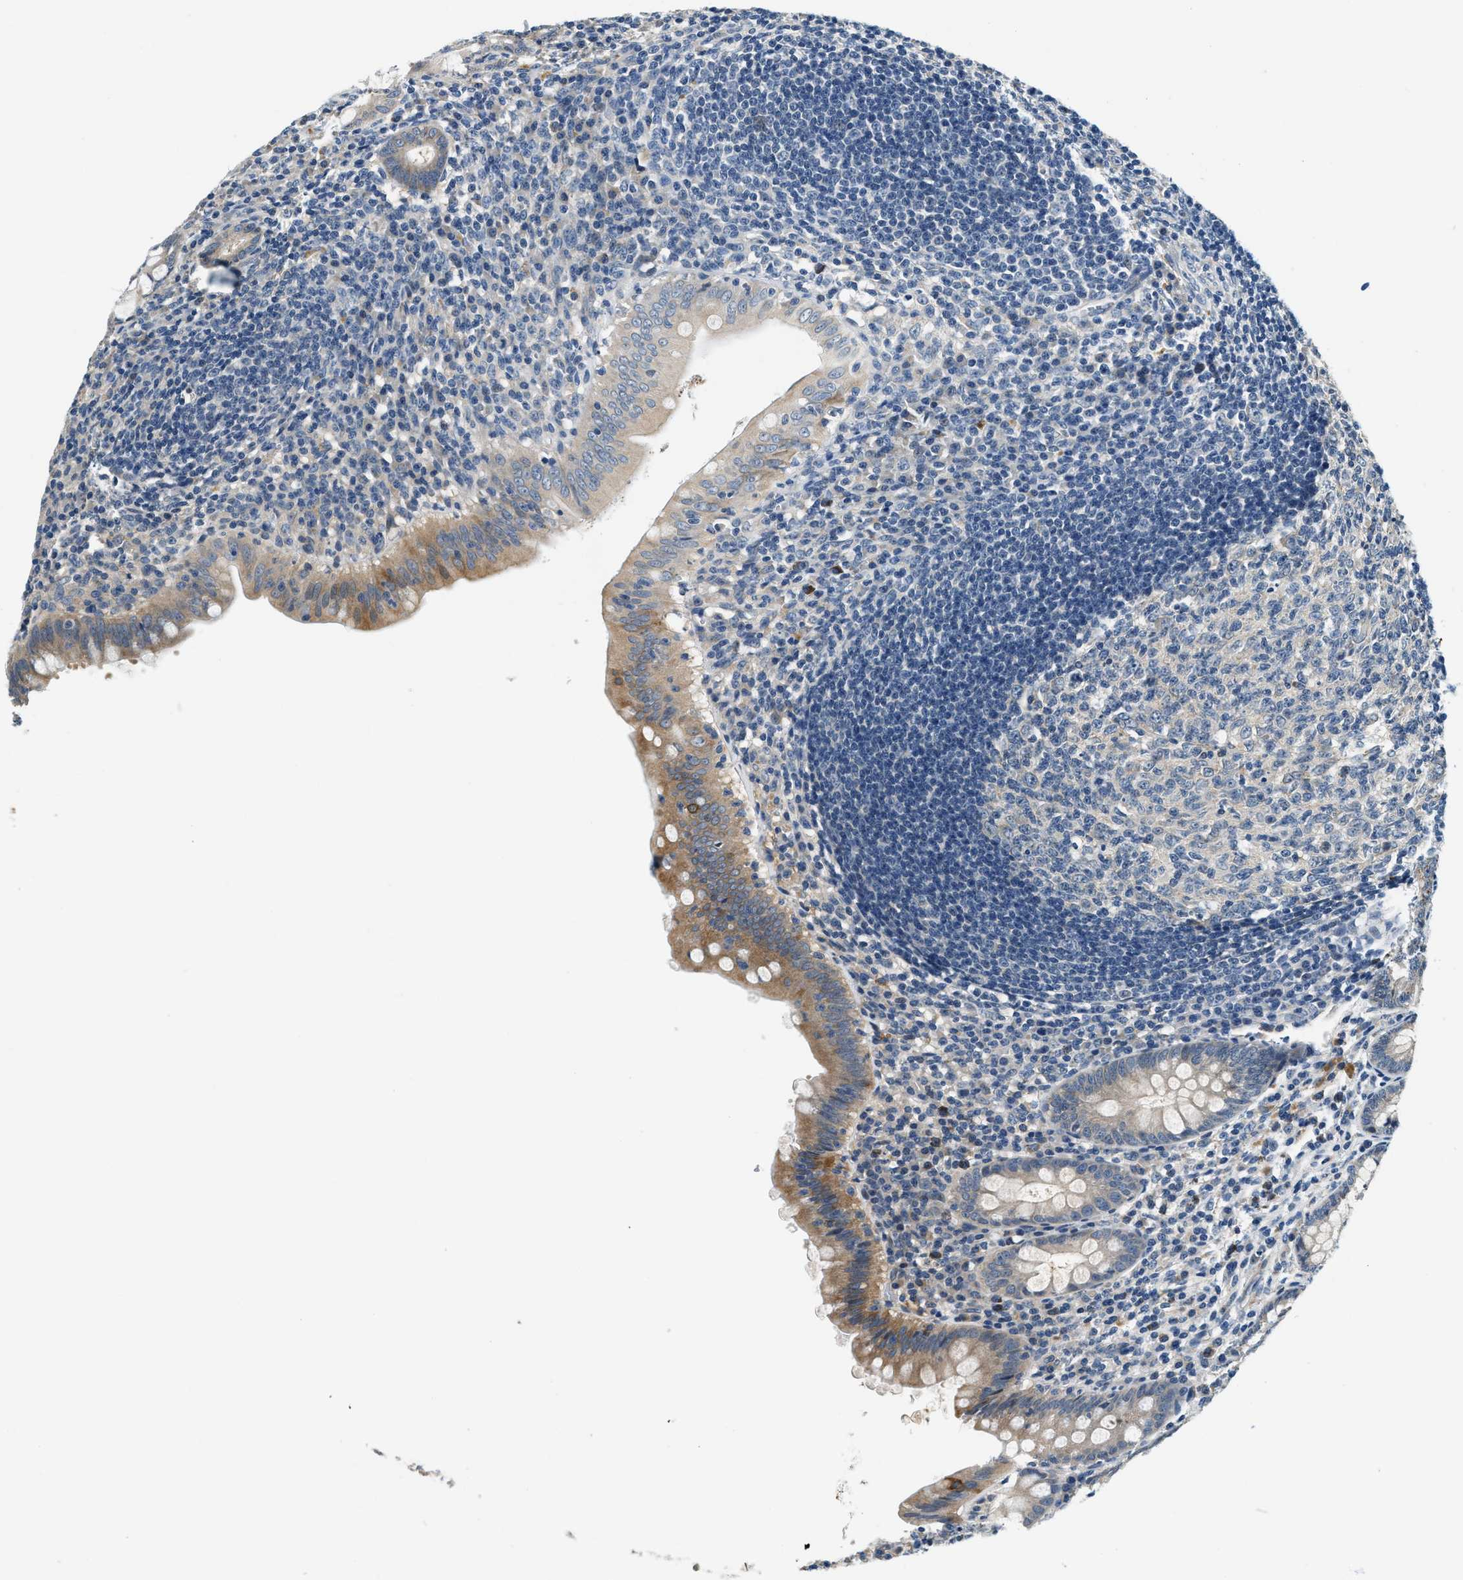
{"staining": {"intensity": "moderate", "quantity": "25%-75%", "location": "cytoplasmic/membranous"}, "tissue": "appendix", "cell_type": "Glandular cells", "image_type": "normal", "snomed": [{"axis": "morphology", "description": "Normal tissue, NOS"}, {"axis": "topography", "description": "Appendix"}], "caption": "Human appendix stained for a protein (brown) reveals moderate cytoplasmic/membranous positive staining in approximately 25%-75% of glandular cells.", "gene": "YAE1", "patient": {"sex": "male", "age": 56}}